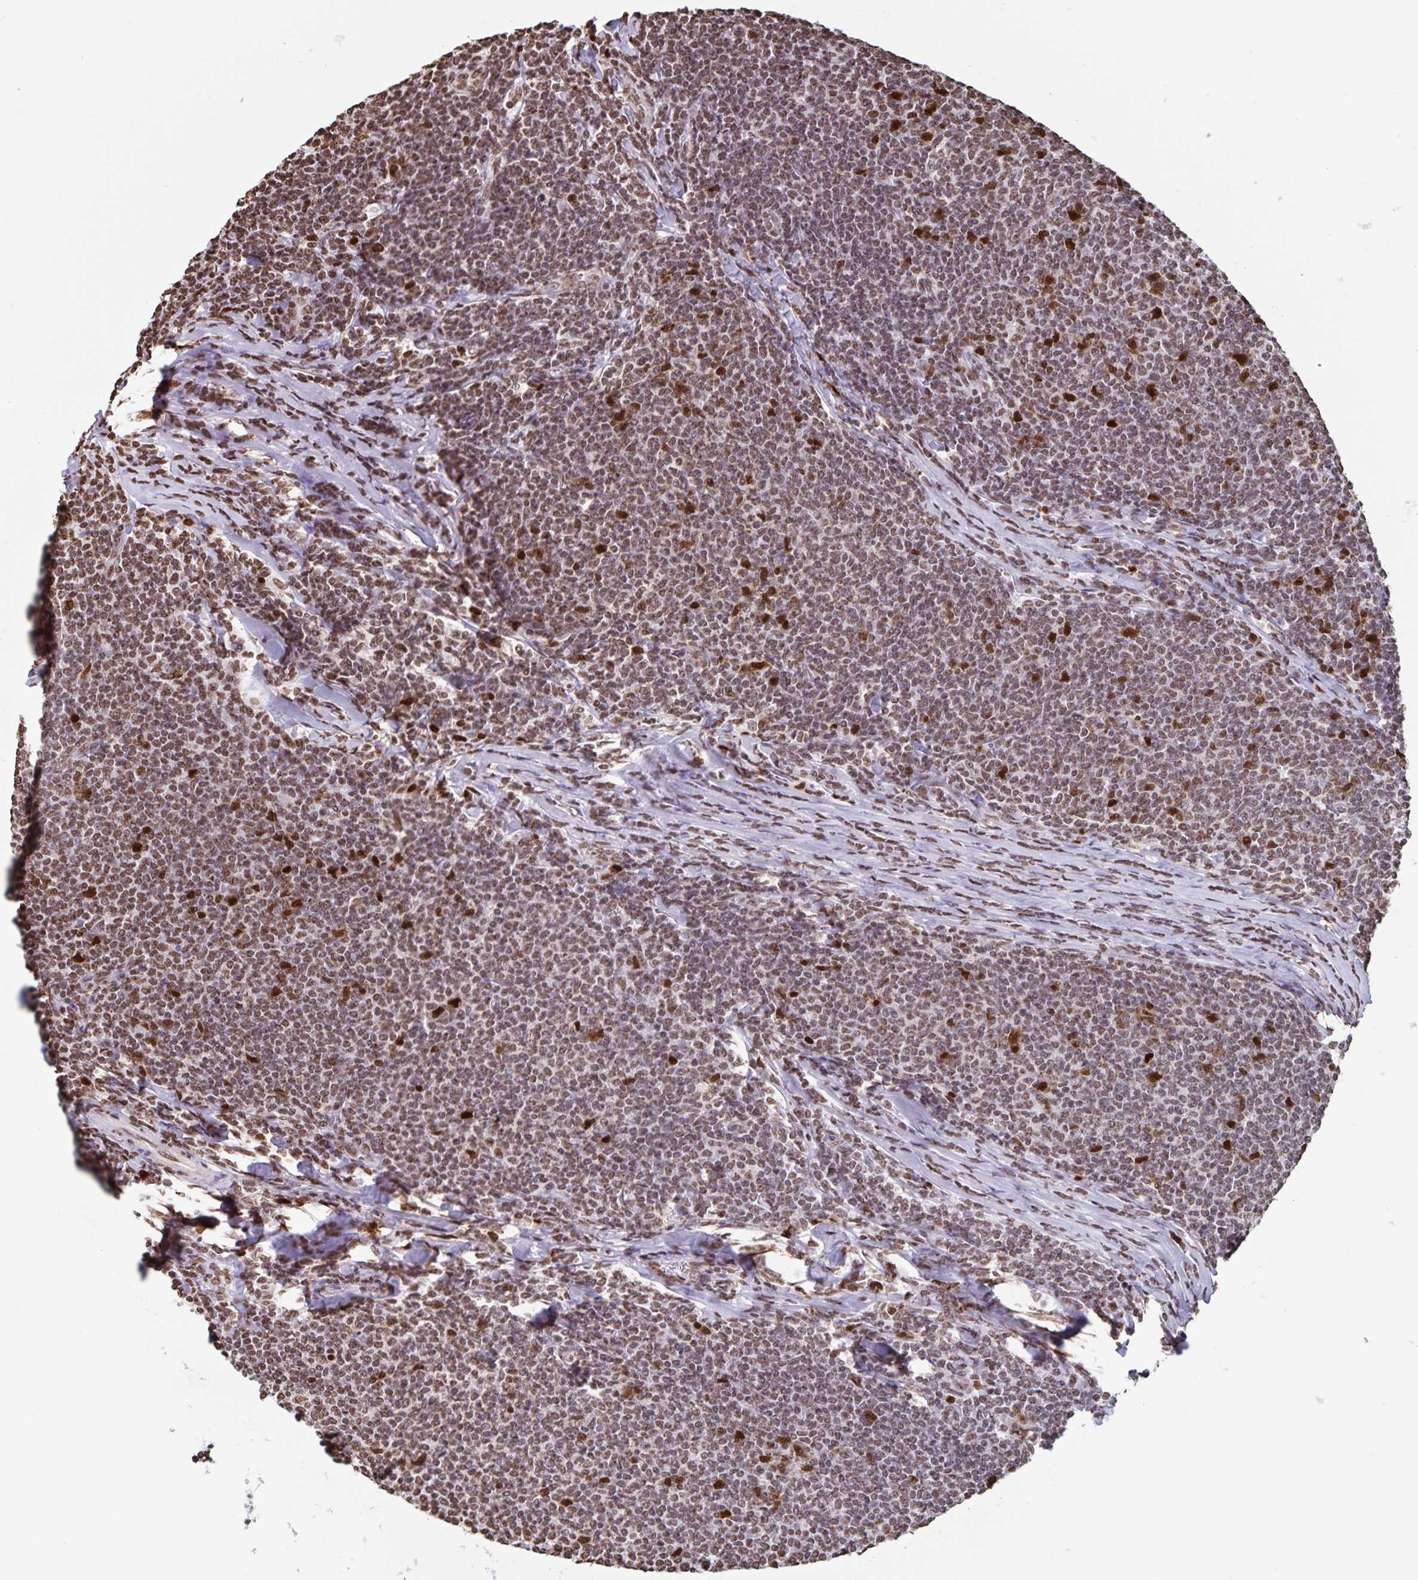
{"staining": {"intensity": "moderate", "quantity": ">75%", "location": "nuclear"}, "tissue": "lymphoma", "cell_type": "Tumor cells", "image_type": "cancer", "snomed": [{"axis": "morphology", "description": "Malignant lymphoma, non-Hodgkin's type, Low grade"}, {"axis": "topography", "description": "Lymph node"}], "caption": "Protein expression analysis of lymphoma reveals moderate nuclear positivity in approximately >75% of tumor cells. The staining is performed using DAB (3,3'-diaminobenzidine) brown chromogen to label protein expression. The nuclei are counter-stained blue using hematoxylin.", "gene": "DUT", "patient": {"sex": "male", "age": 52}}